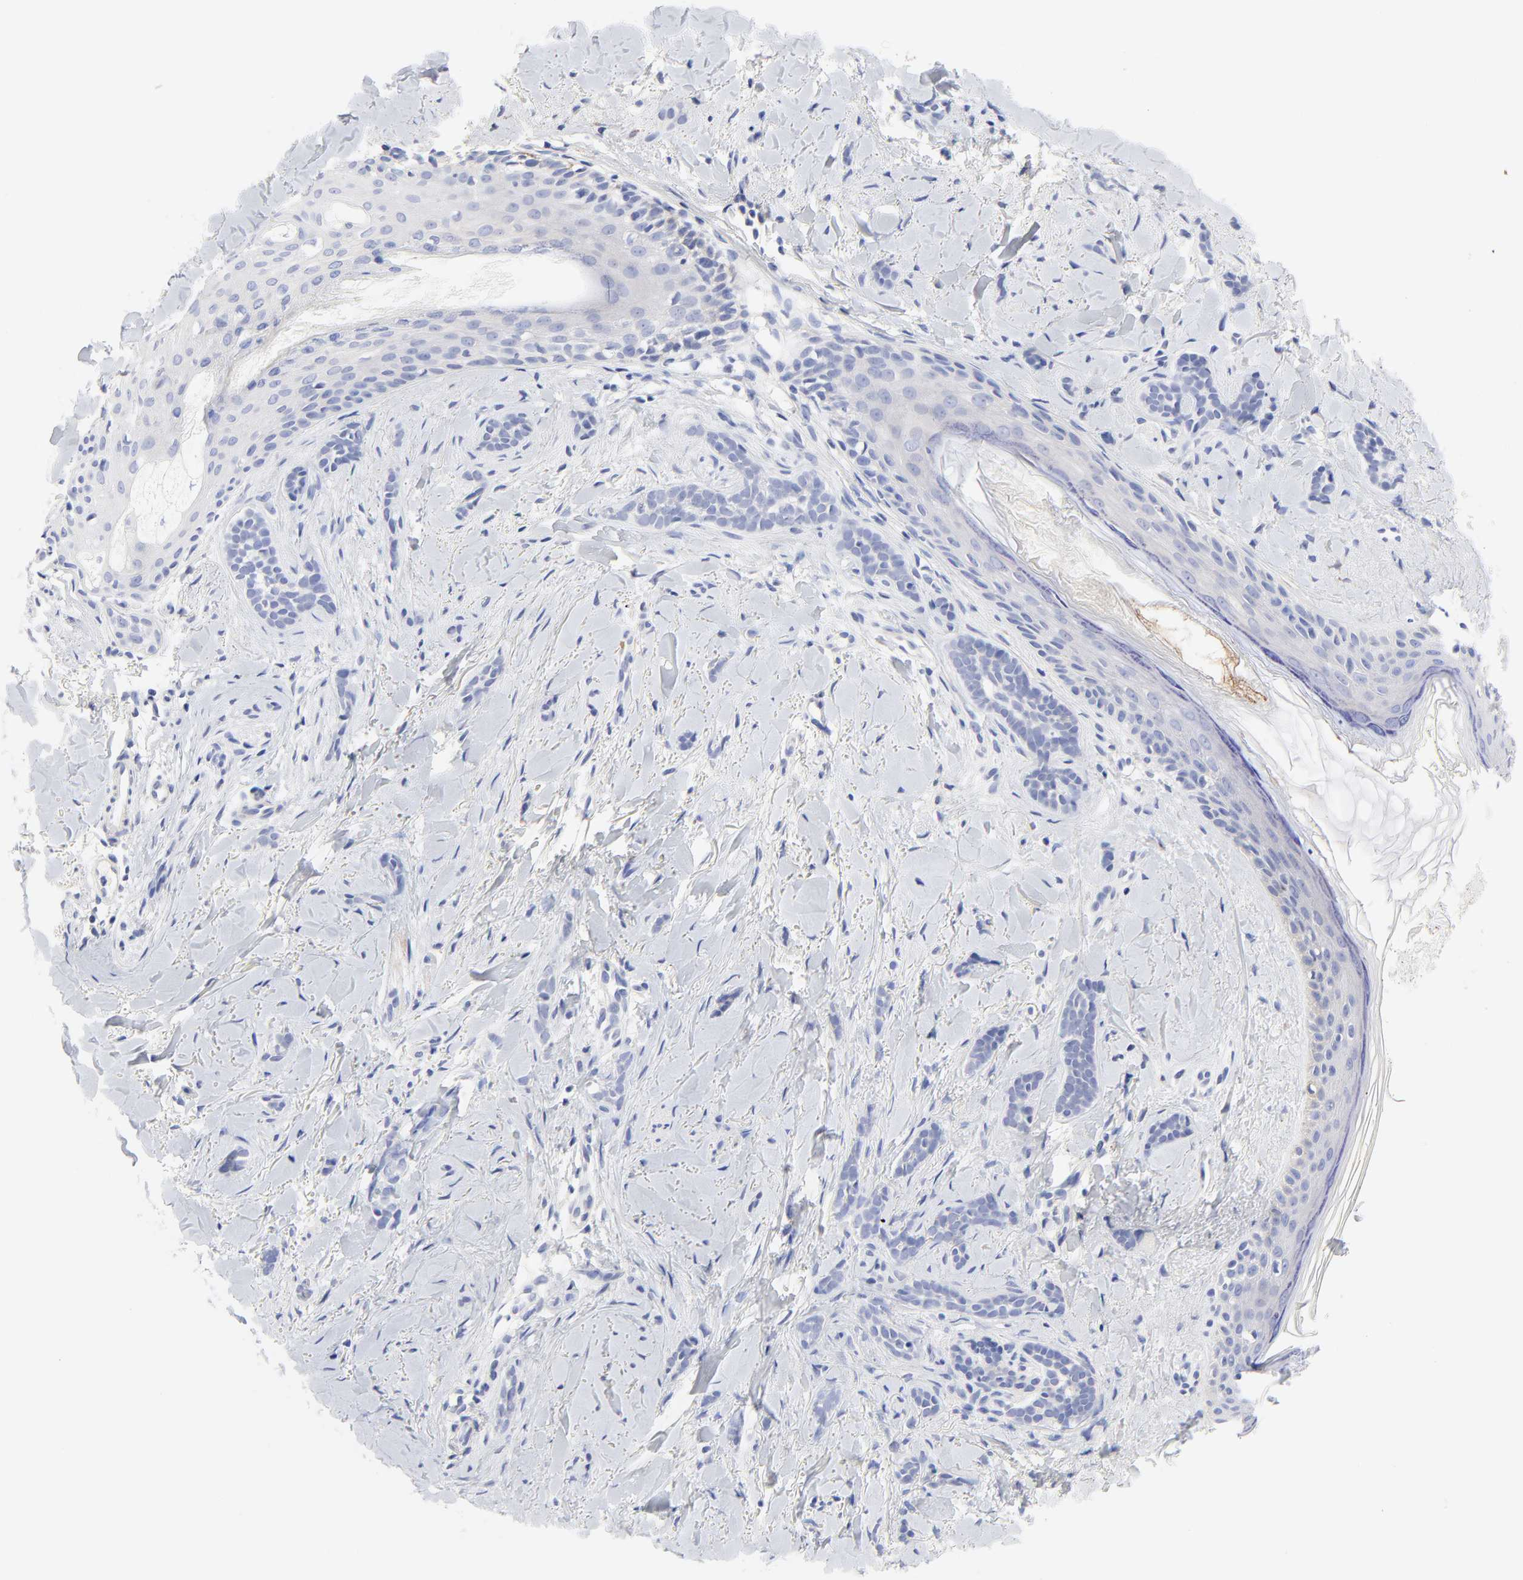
{"staining": {"intensity": "negative", "quantity": "none", "location": "none"}, "tissue": "skin cancer", "cell_type": "Tumor cells", "image_type": "cancer", "snomed": [{"axis": "morphology", "description": "Basal cell carcinoma"}, {"axis": "topography", "description": "Skin"}], "caption": "IHC of skin cancer (basal cell carcinoma) shows no positivity in tumor cells.", "gene": "FBXO10", "patient": {"sex": "female", "age": 37}}